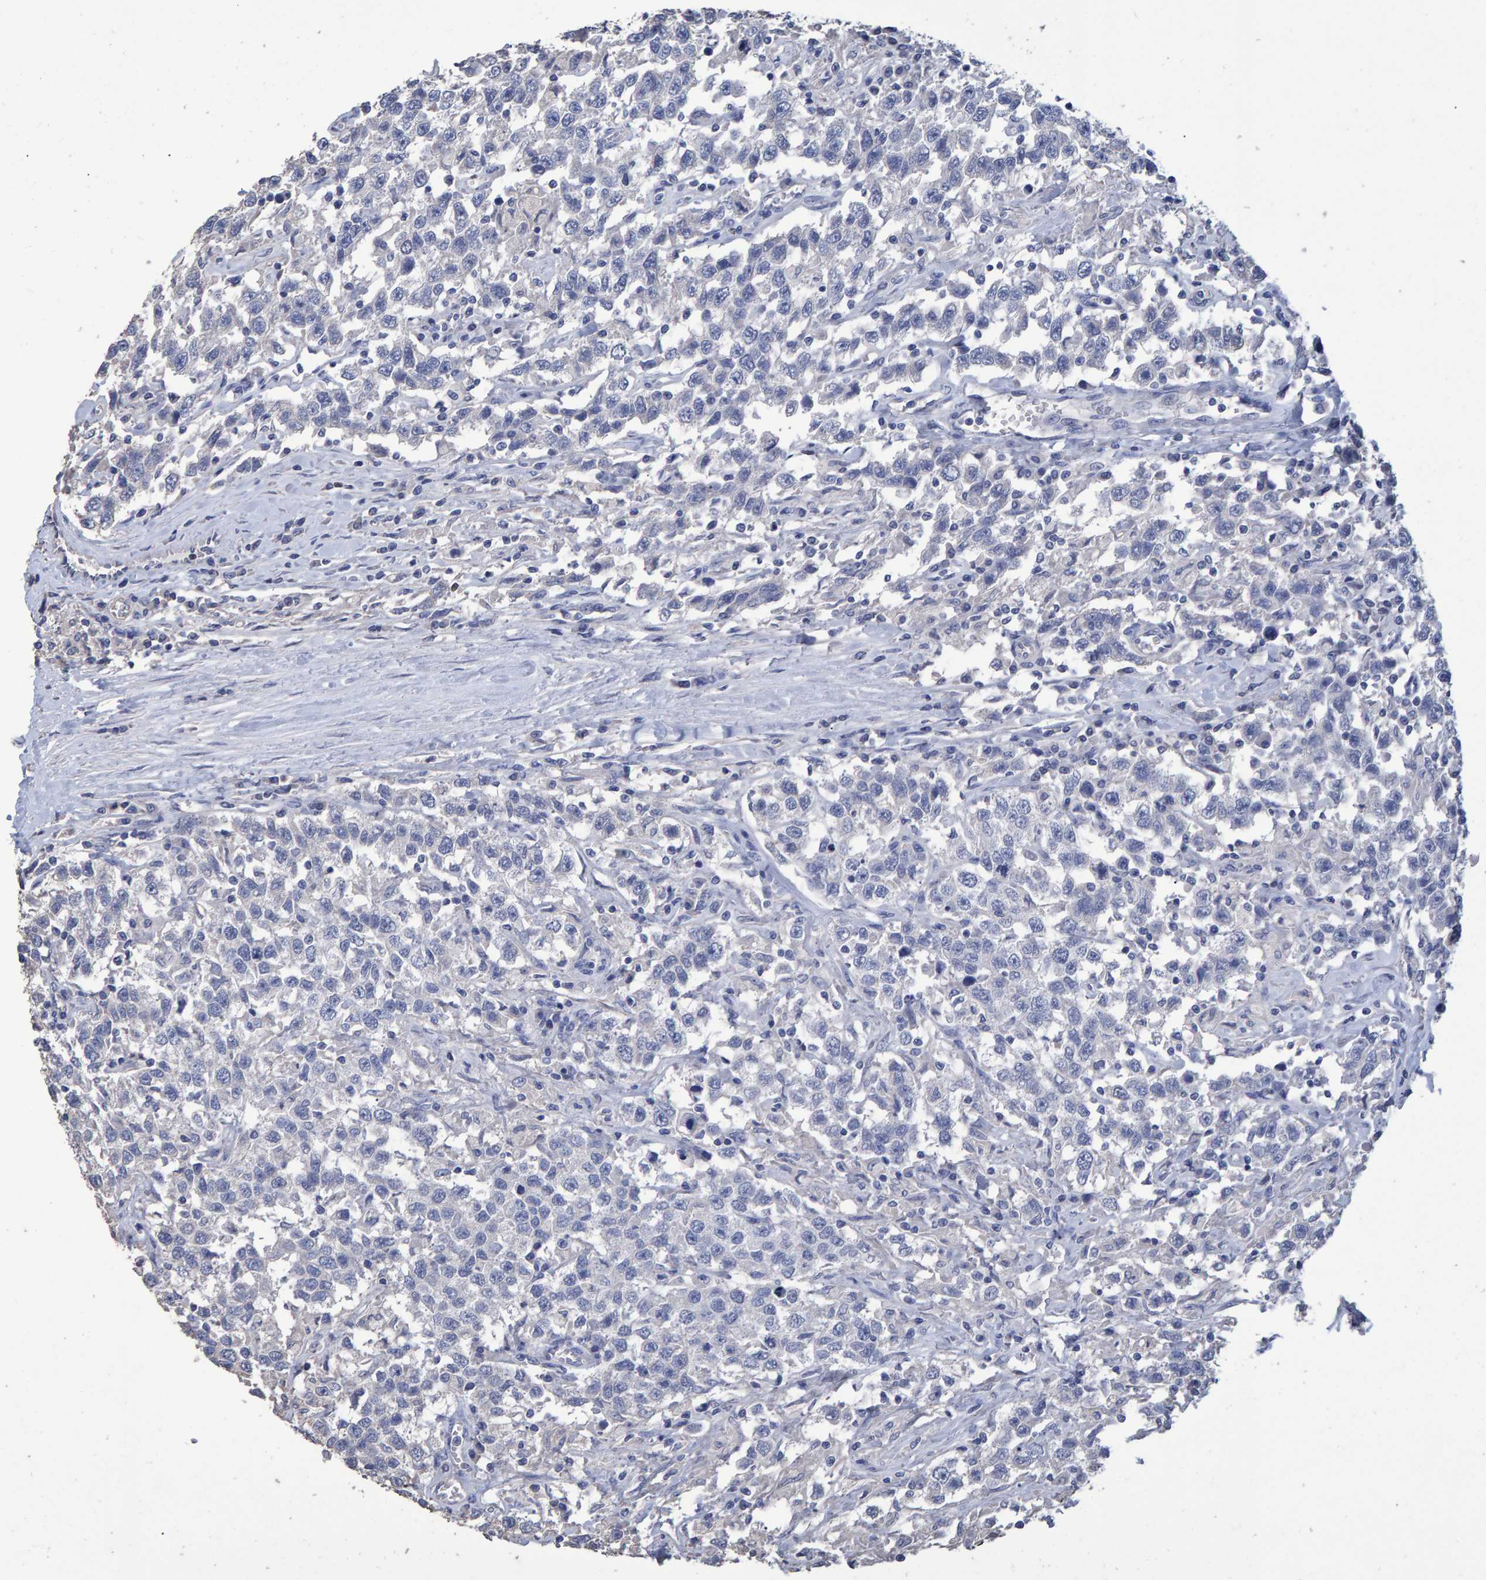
{"staining": {"intensity": "negative", "quantity": "none", "location": "none"}, "tissue": "testis cancer", "cell_type": "Tumor cells", "image_type": "cancer", "snomed": [{"axis": "morphology", "description": "Seminoma, NOS"}, {"axis": "topography", "description": "Testis"}], "caption": "Seminoma (testis) was stained to show a protein in brown. There is no significant staining in tumor cells.", "gene": "HEMGN", "patient": {"sex": "male", "age": 41}}